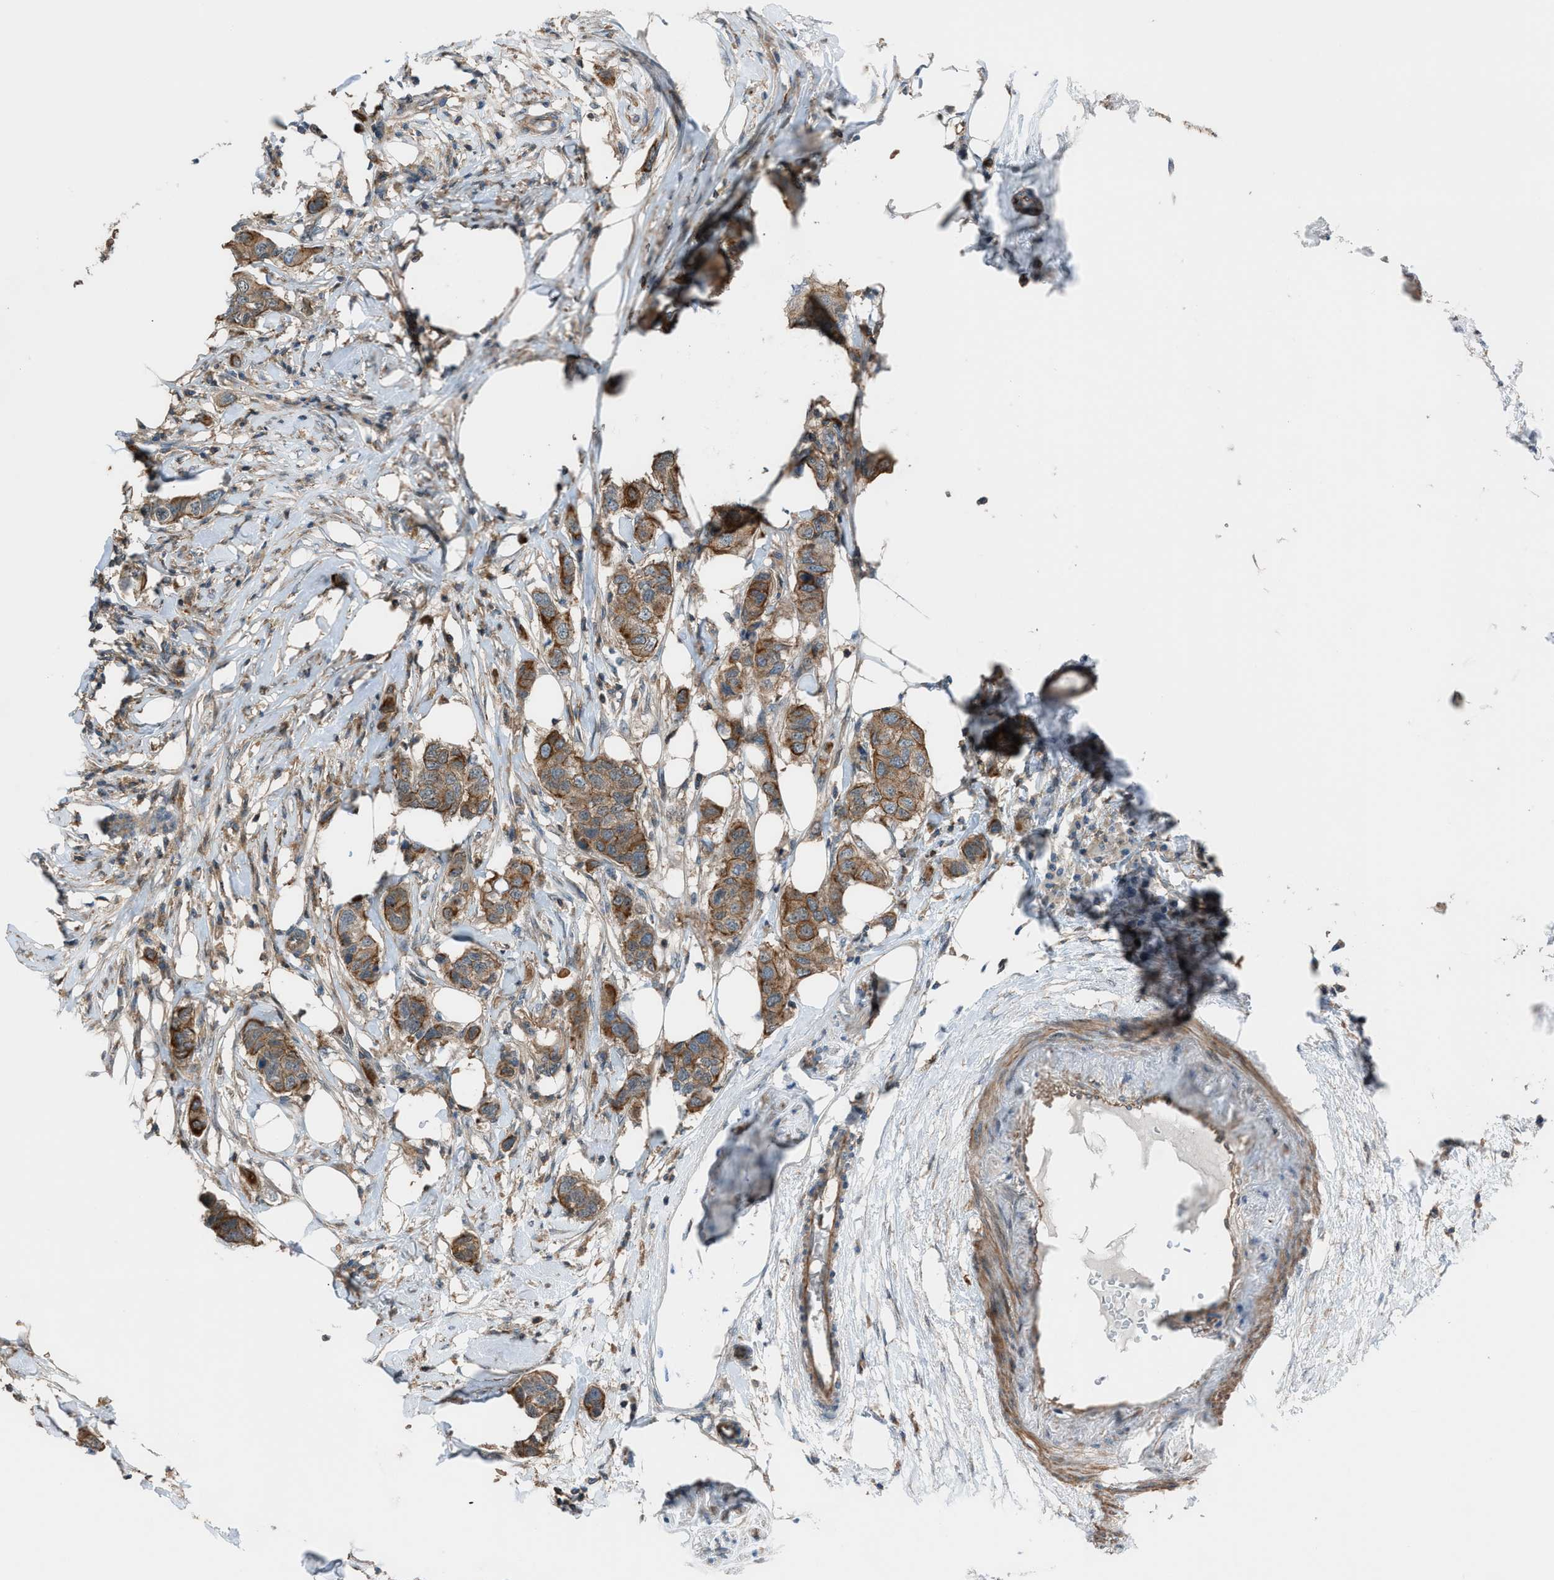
{"staining": {"intensity": "moderate", "quantity": ">75%", "location": "cytoplasmic/membranous"}, "tissue": "breast cancer", "cell_type": "Tumor cells", "image_type": "cancer", "snomed": [{"axis": "morphology", "description": "Duct carcinoma"}, {"axis": "topography", "description": "Breast"}], "caption": "Human breast invasive ductal carcinoma stained with a protein marker exhibits moderate staining in tumor cells.", "gene": "DYRK1A", "patient": {"sex": "female", "age": 50}}